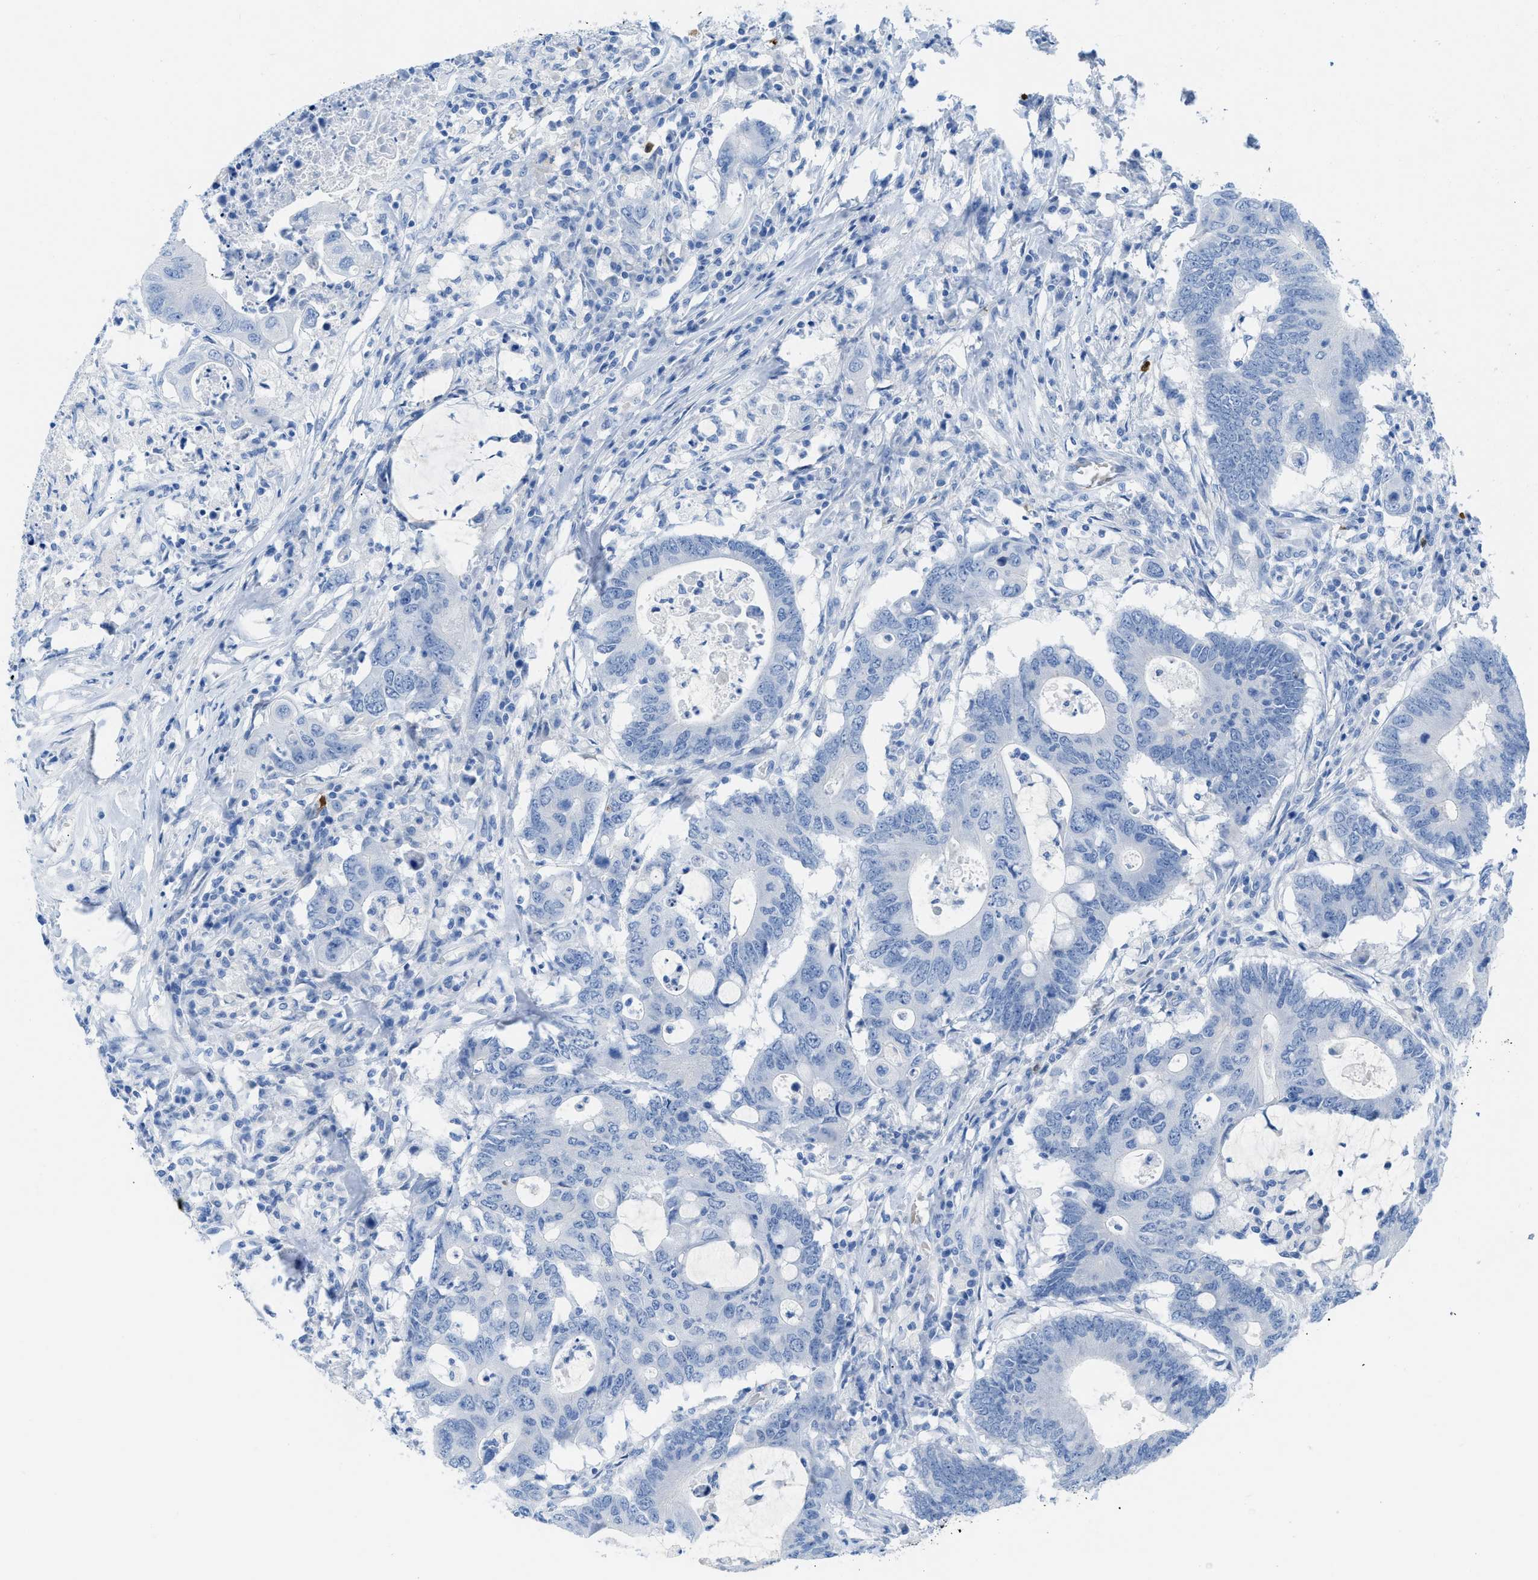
{"staining": {"intensity": "negative", "quantity": "none", "location": "none"}, "tissue": "colorectal cancer", "cell_type": "Tumor cells", "image_type": "cancer", "snomed": [{"axis": "morphology", "description": "Adenocarcinoma, NOS"}, {"axis": "topography", "description": "Colon"}], "caption": "Immunohistochemistry (IHC) photomicrograph of colorectal cancer (adenocarcinoma) stained for a protein (brown), which exhibits no staining in tumor cells.", "gene": "TCL1A", "patient": {"sex": "male", "age": 71}}